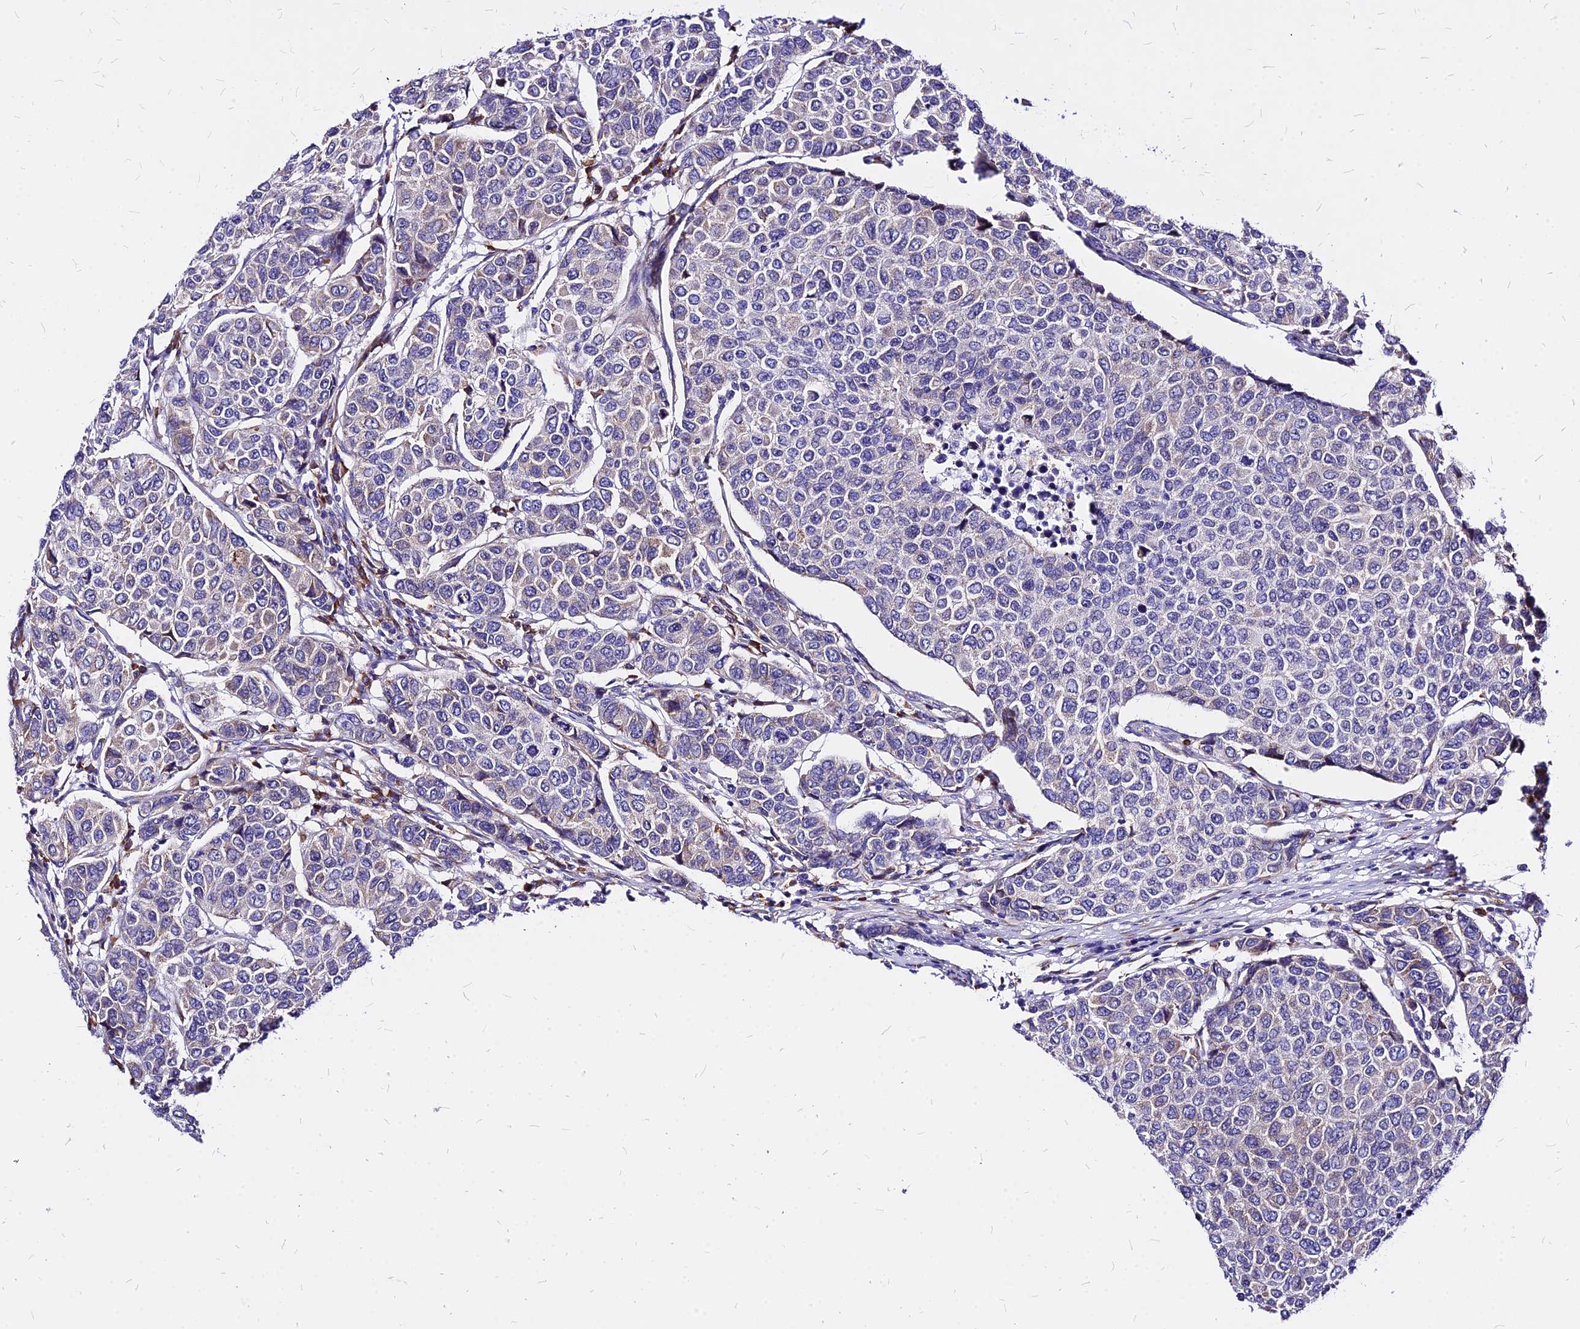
{"staining": {"intensity": "weak", "quantity": "<25%", "location": "cytoplasmic/membranous"}, "tissue": "breast cancer", "cell_type": "Tumor cells", "image_type": "cancer", "snomed": [{"axis": "morphology", "description": "Duct carcinoma"}, {"axis": "topography", "description": "Breast"}], "caption": "DAB immunohistochemical staining of human intraductal carcinoma (breast) displays no significant positivity in tumor cells.", "gene": "RPL19", "patient": {"sex": "female", "age": 55}}